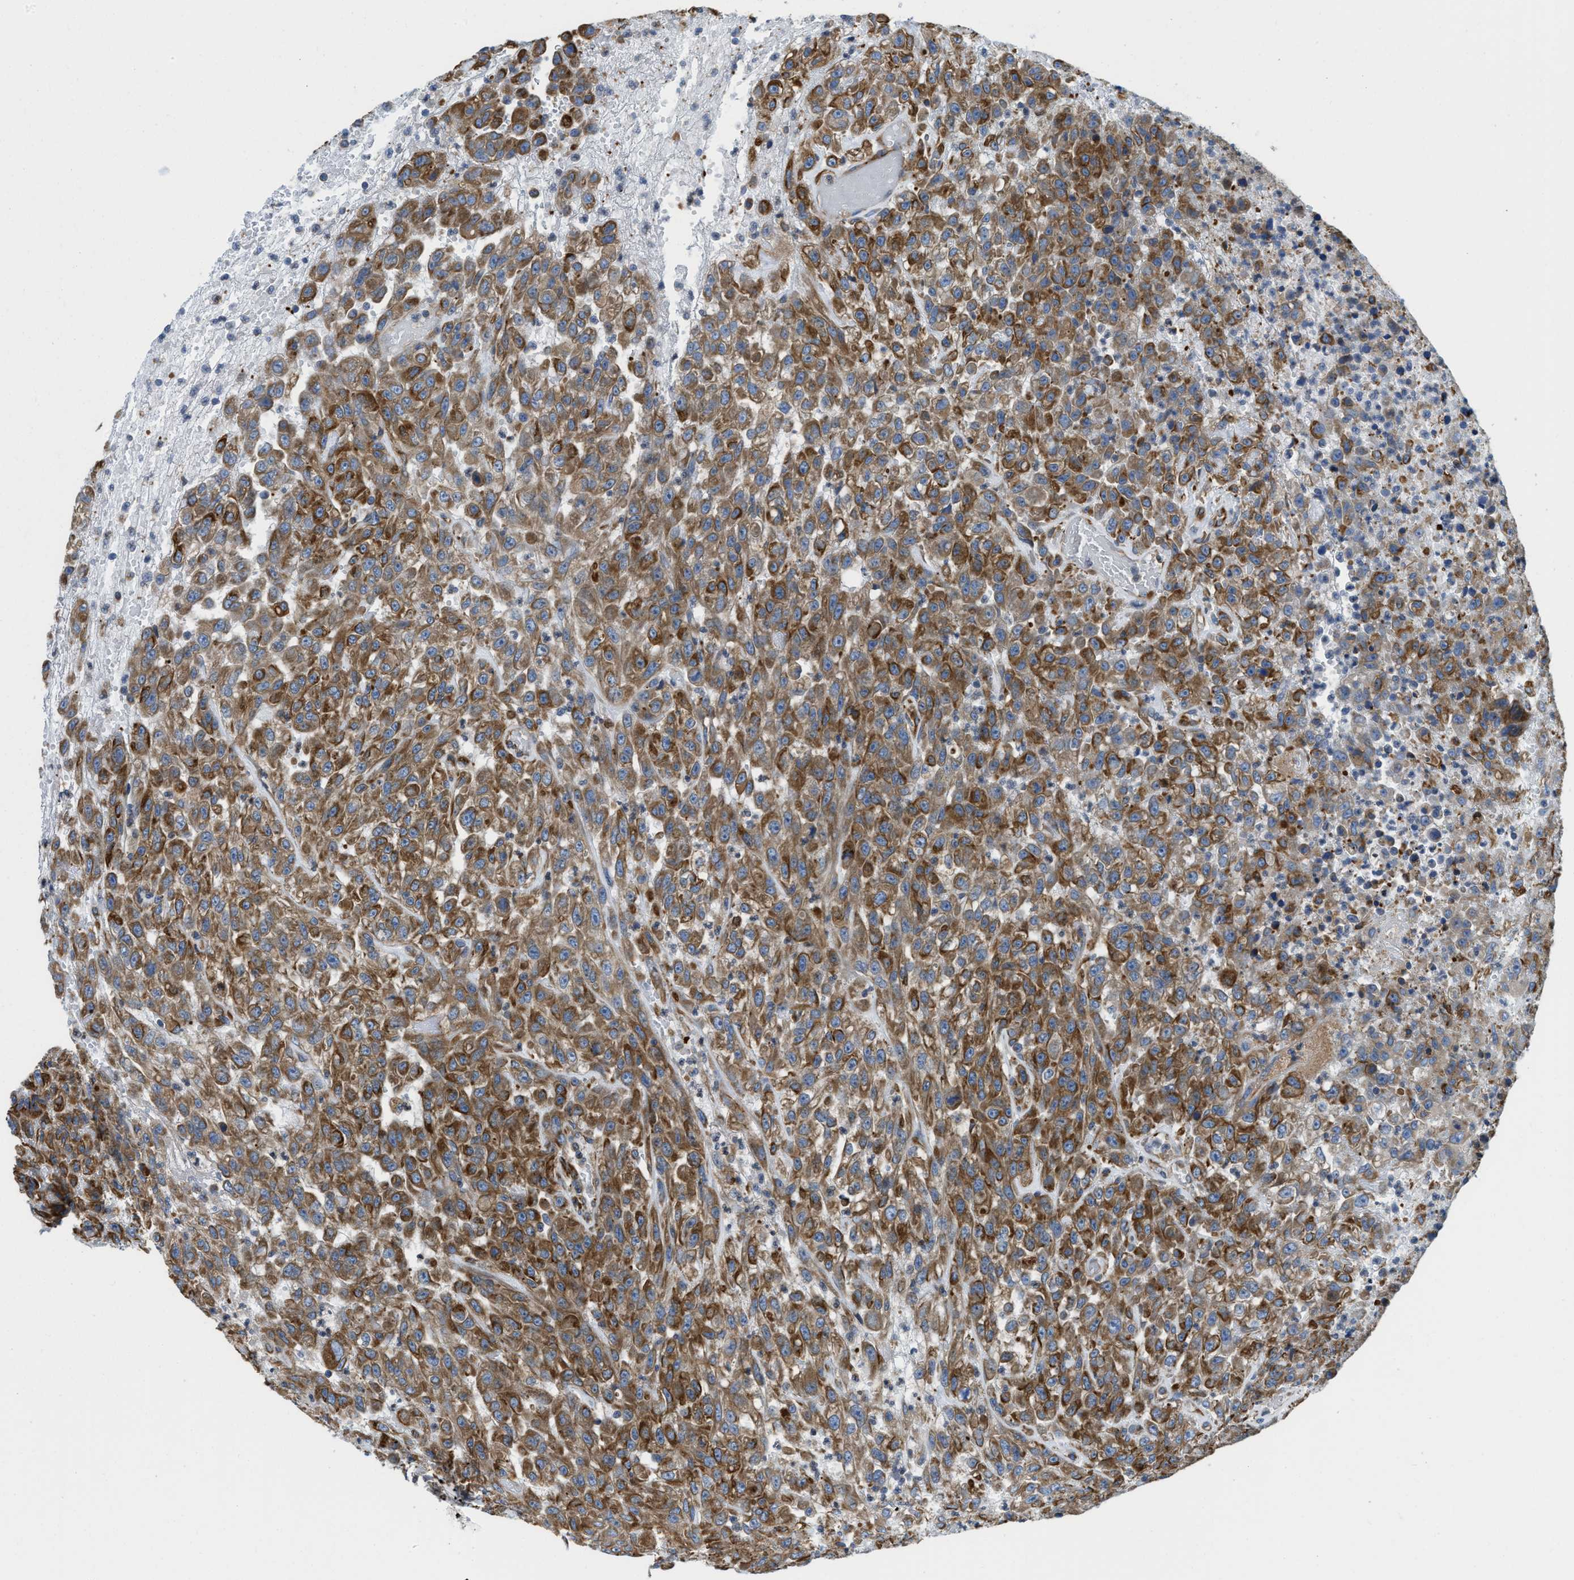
{"staining": {"intensity": "moderate", "quantity": ">75%", "location": "cytoplasmic/membranous"}, "tissue": "urothelial cancer", "cell_type": "Tumor cells", "image_type": "cancer", "snomed": [{"axis": "morphology", "description": "Urothelial carcinoma, High grade"}, {"axis": "topography", "description": "Urinary bladder"}], "caption": "A brown stain highlights moderate cytoplasmic/membranous staining of a protein in high-grade urothelial carcinoma tumor cells.", "gene": "HSD17B12", "patient": {"sex": "male", "age": 46}}